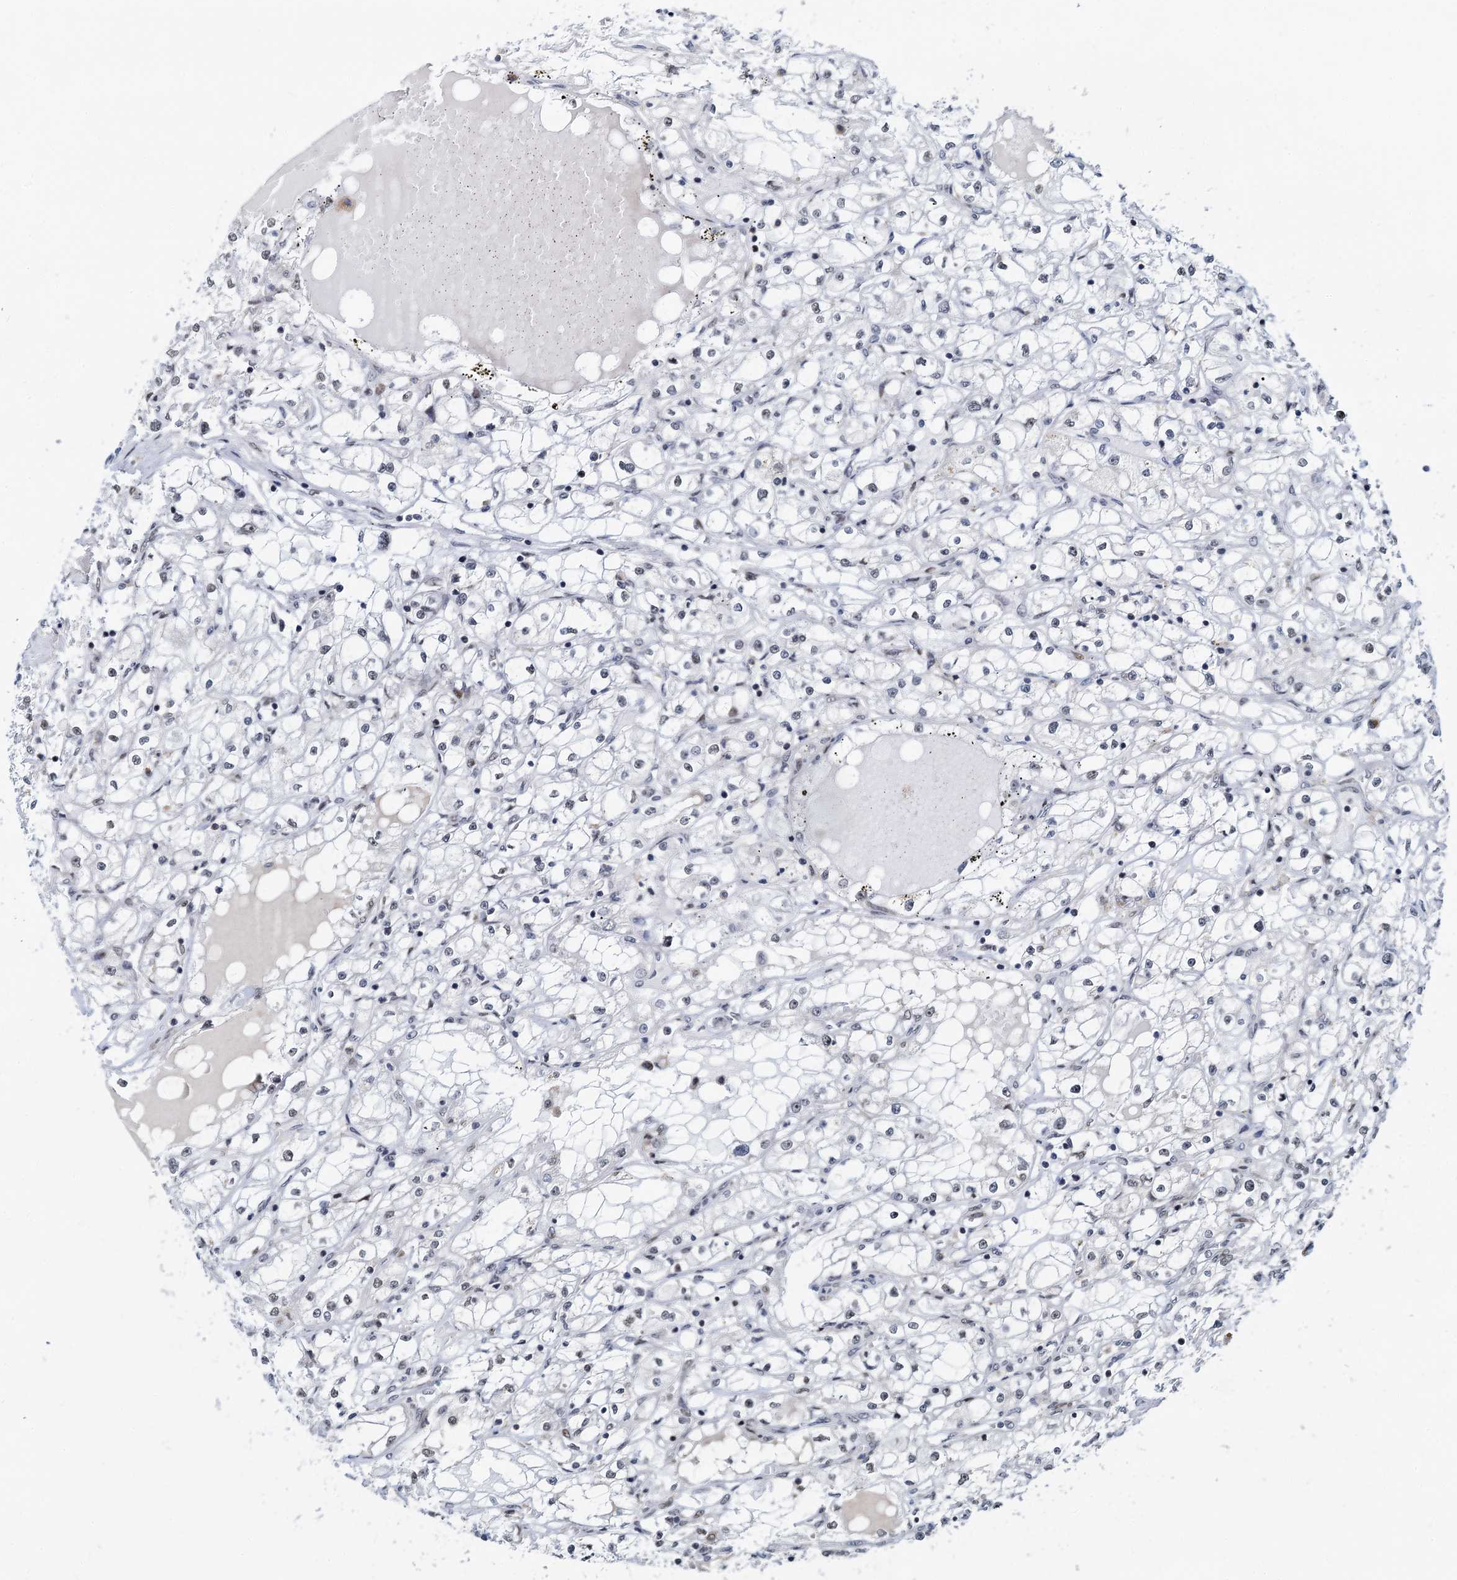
{"staining": {"intensity": "negative", "quantity": "none", "location": "none"}, "tissue": "renal cancer", "cell_type": "Tumor cells", "image_type": "cancer", "snomed": [{"axis": "morphology", "description": "Adenocarcinoma, NOS"}, {"axis": "topography", "description": "Kidney"}], "caption": "High power microscopy micrograph of an IHC histopathology image of adenocarcinoma (renal), revealing no significant staining in tumor cells. (DAB IHC with hematoxylin counter stain).", "gene": "RBM26", "patient": {"sex": "male", "age": 56}}